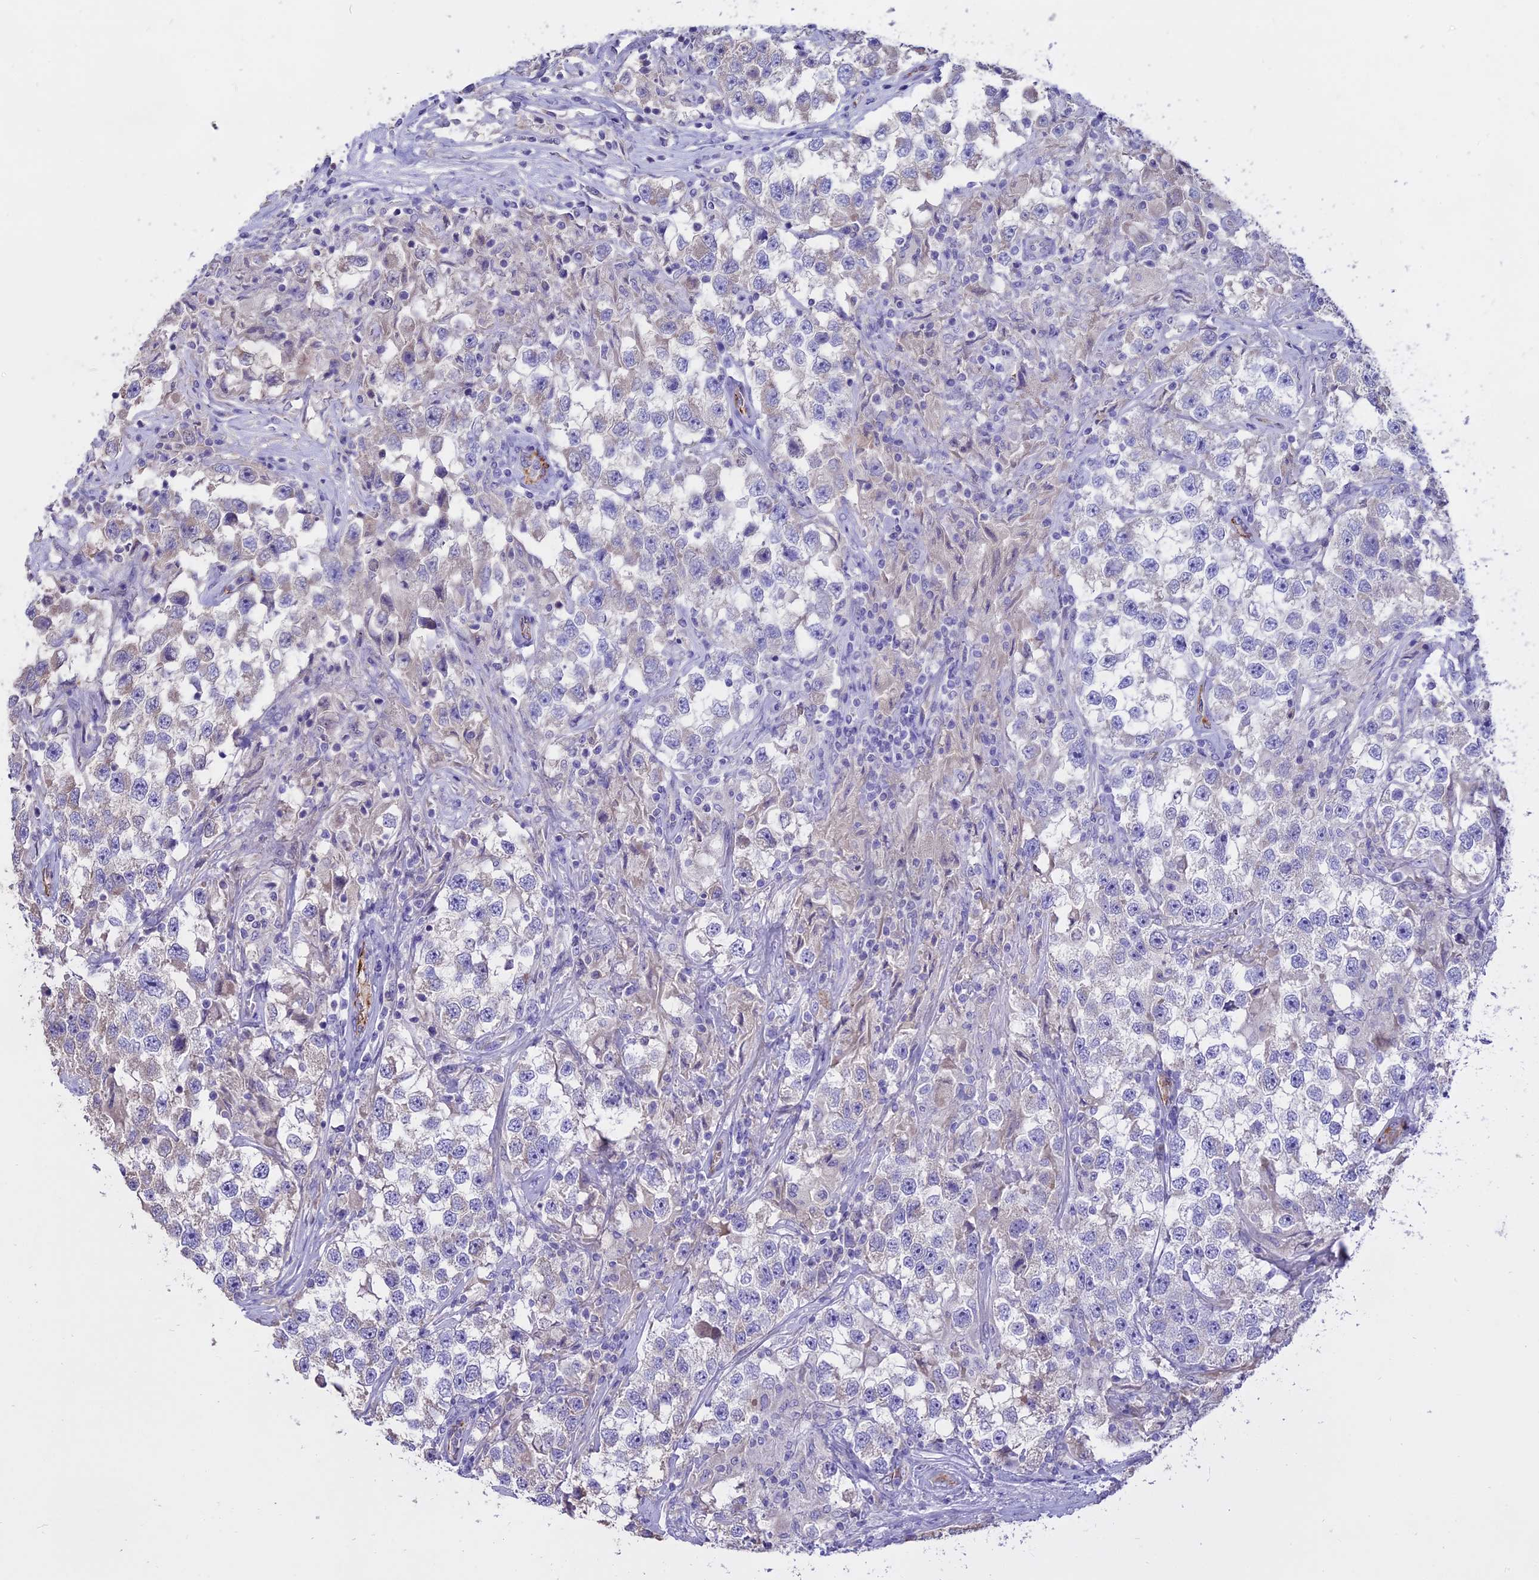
{"staining": {"intensity": "negative", "quantity": "none", "location": "none"}, "tissue": "testis cancer", "cell_type": "Tumor cells", "image_type": "cancer", "snomed": [{"axis": "morphology", "description": "Seminoma, NOS"}, {"axis": "topography", "description": "Testis"}], "caption": "There is no significant positivity in tumor cells of testis cancer.", "gene": "WFDC2", "patient": {"sex": "male", "age": 46}}